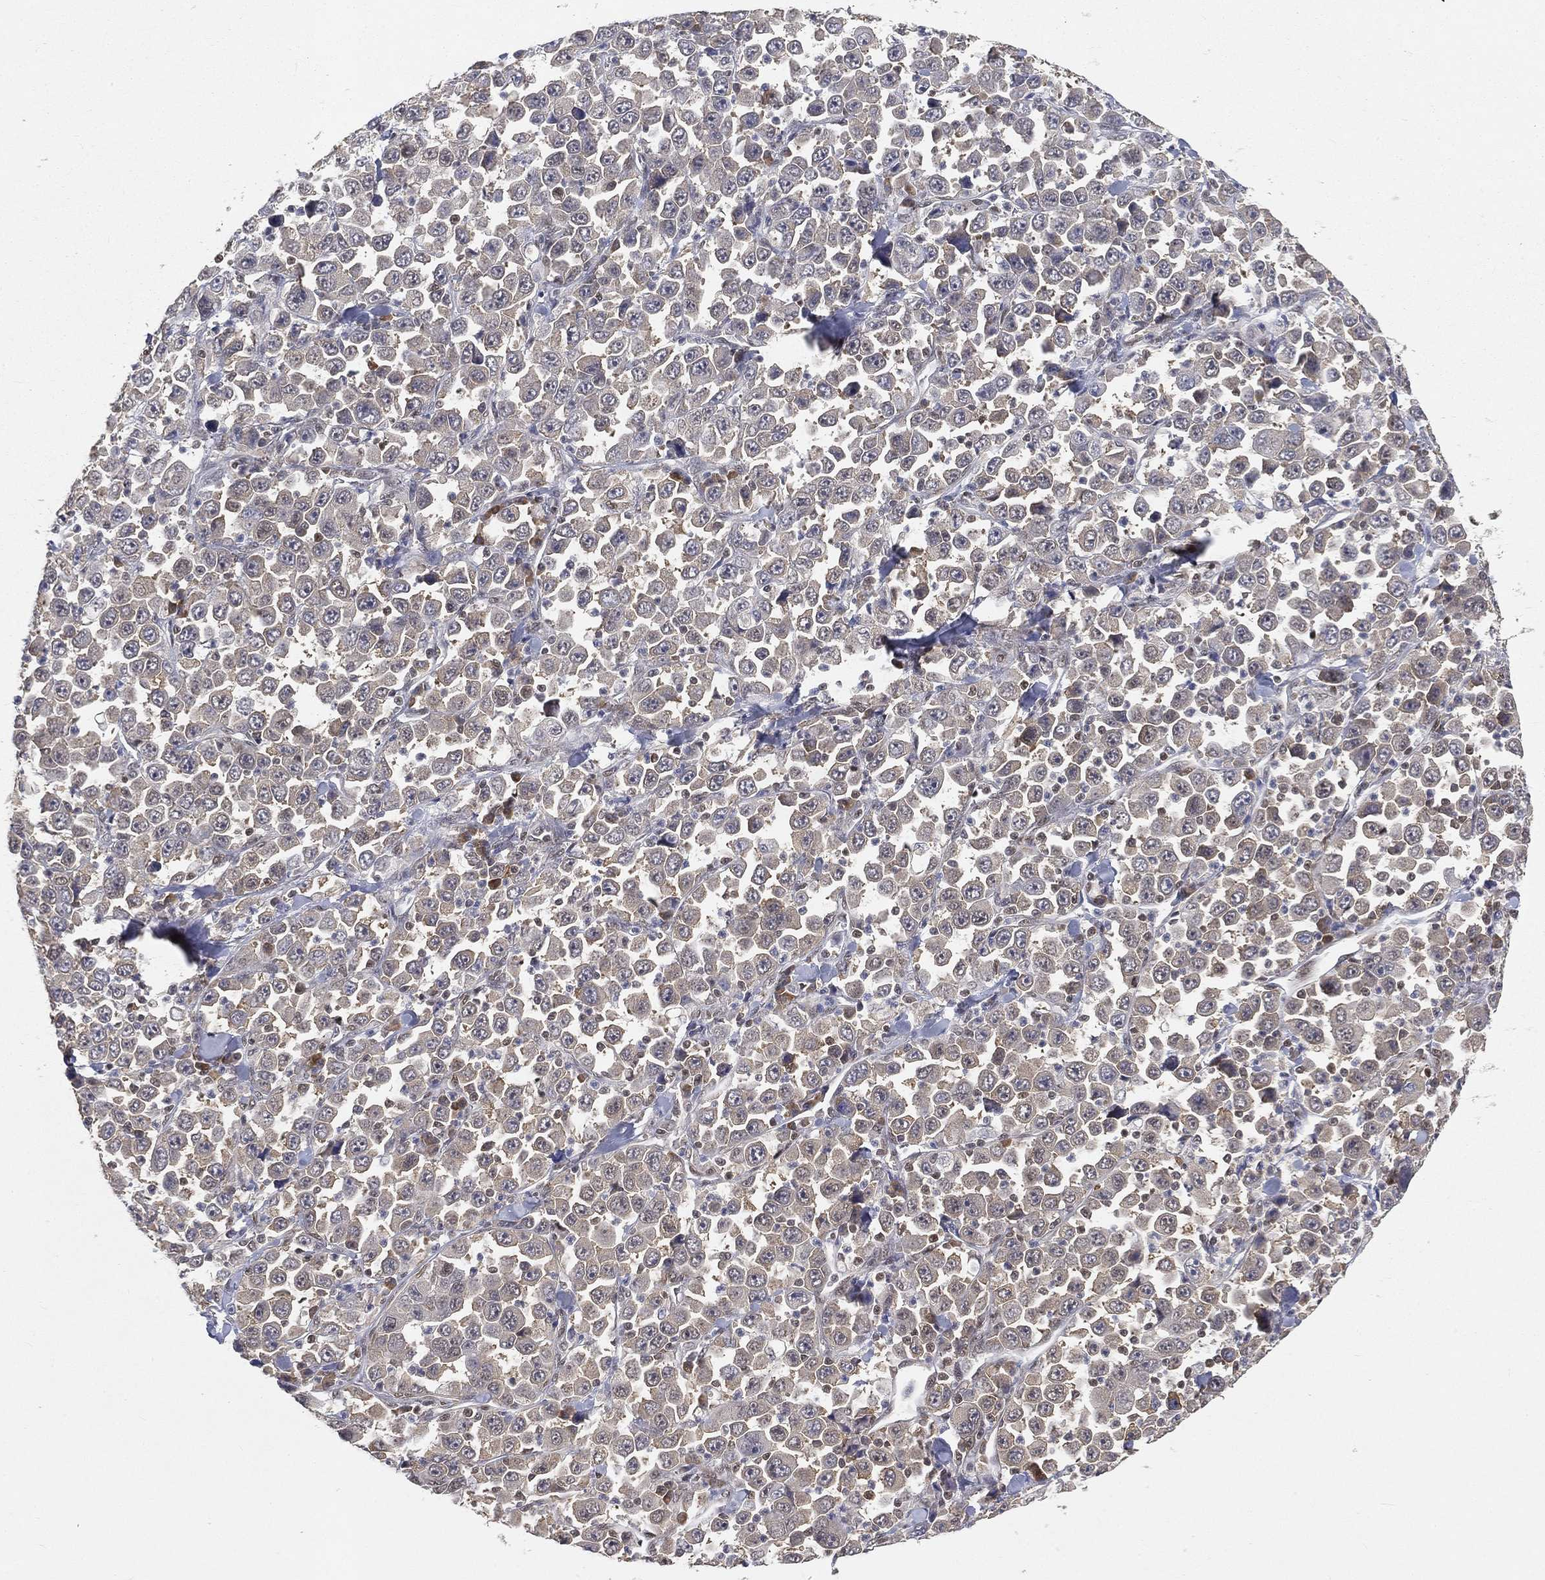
{"staining": {"intensity": "negative", "quantity": "none", "location": "none"}, "tissue": "stomach cancer", "cell_type": "Tumor cells", "image_type": "cancer", "snomed": [{"axis": "morphology", "description": "Normal tissue, NOS"}, {"axis": "morphology", "description": "Adenocarcinoma, NOS"}, {"axis": "topography", "description": "Stomach, upper"}, {"axis": "topography", "description": "Stomach"}], "caption": "Protein analysis of adenocarcinoma (stomach) shows no significant staining in tumor cells.", "gene": "CRTC3", "patient": {"sex": "male", "age": 59}}